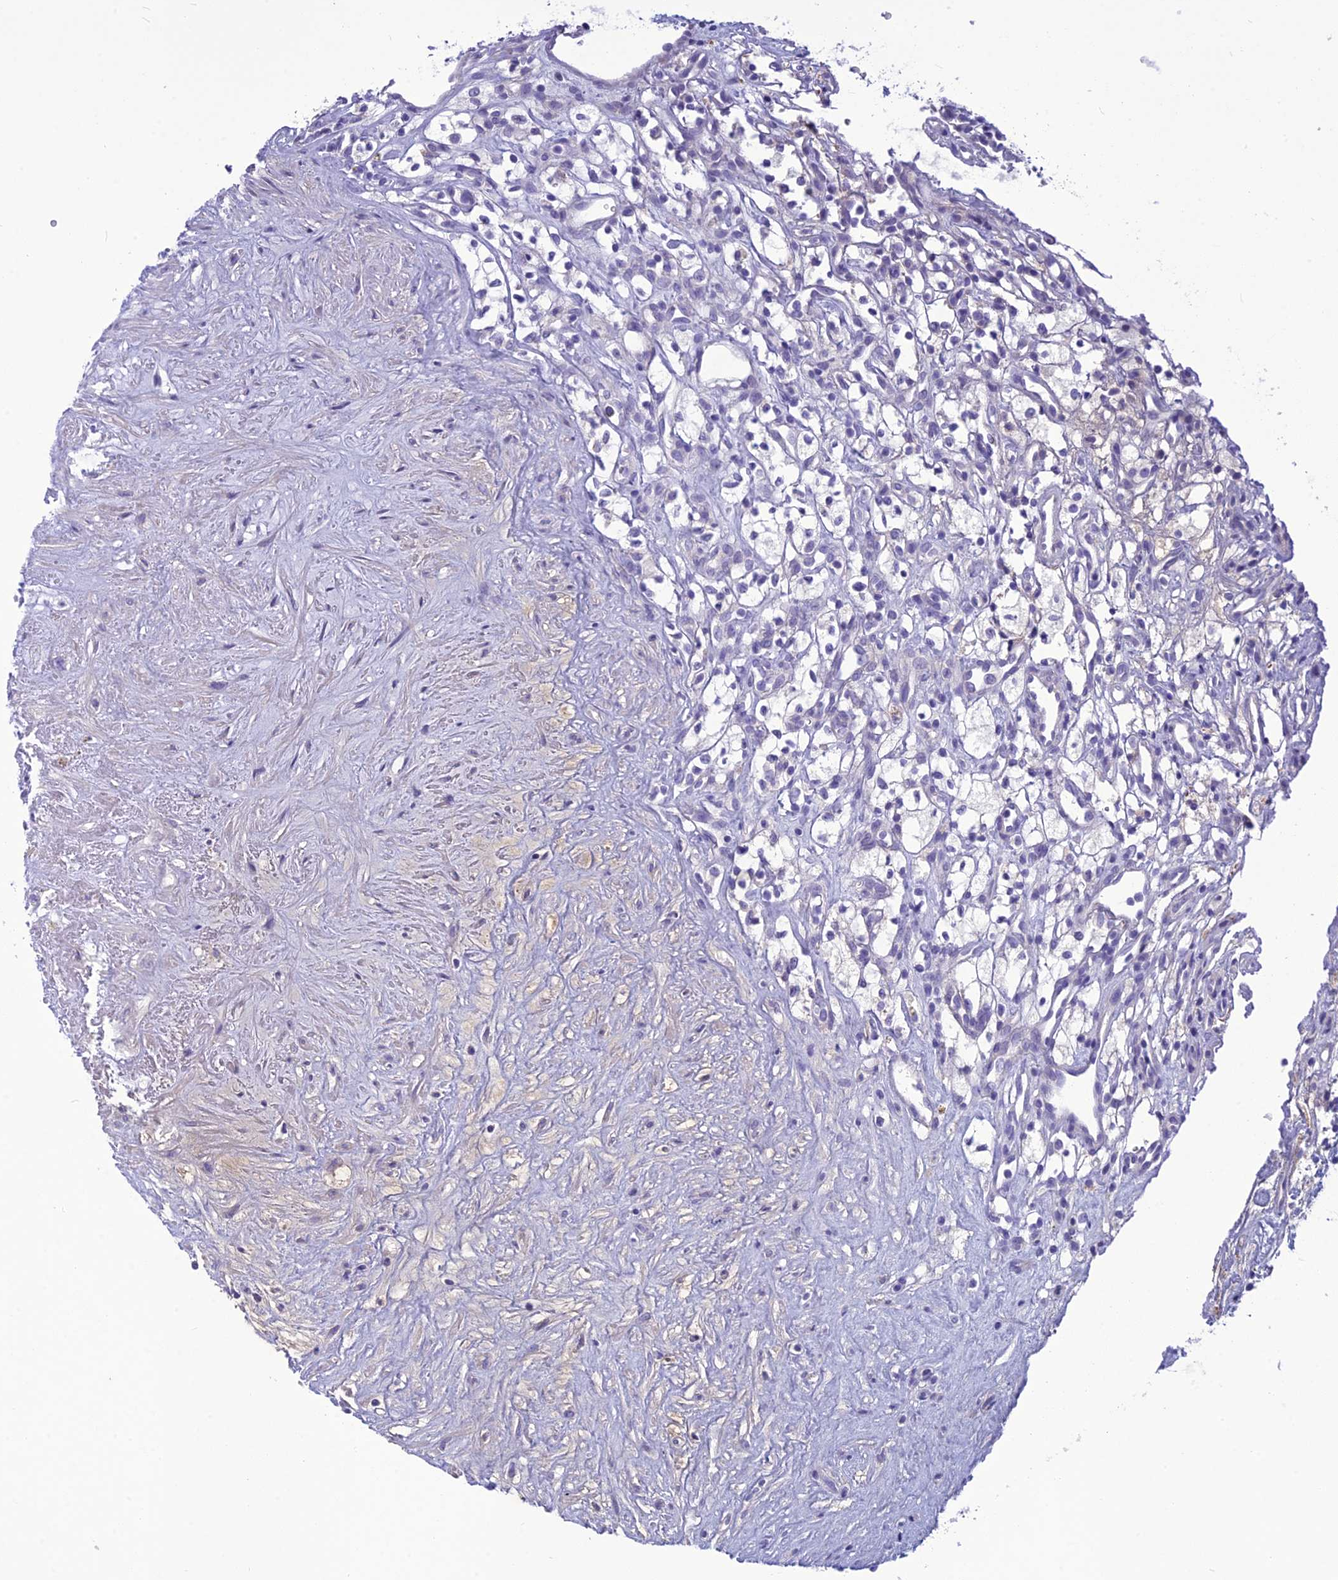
{"staining": {"intensity": "negative", "quantity": "none", "location": "none"}, "tissue": "renal cancer", "cell_type": "Tumor cells", "image_type": "cancer", "snomed": [{"axis": "morphology", "description": "Adenocarcinoma, NOS"}, {"axis": "topography", "description": "Kidney"}], "caption": "Immunohistochemical staining of human renal adenocarcinoma exhibits no significant positivity in tumor cells.", "gene": "BBS2", "patient": {"sex": "male", "age": 59}}